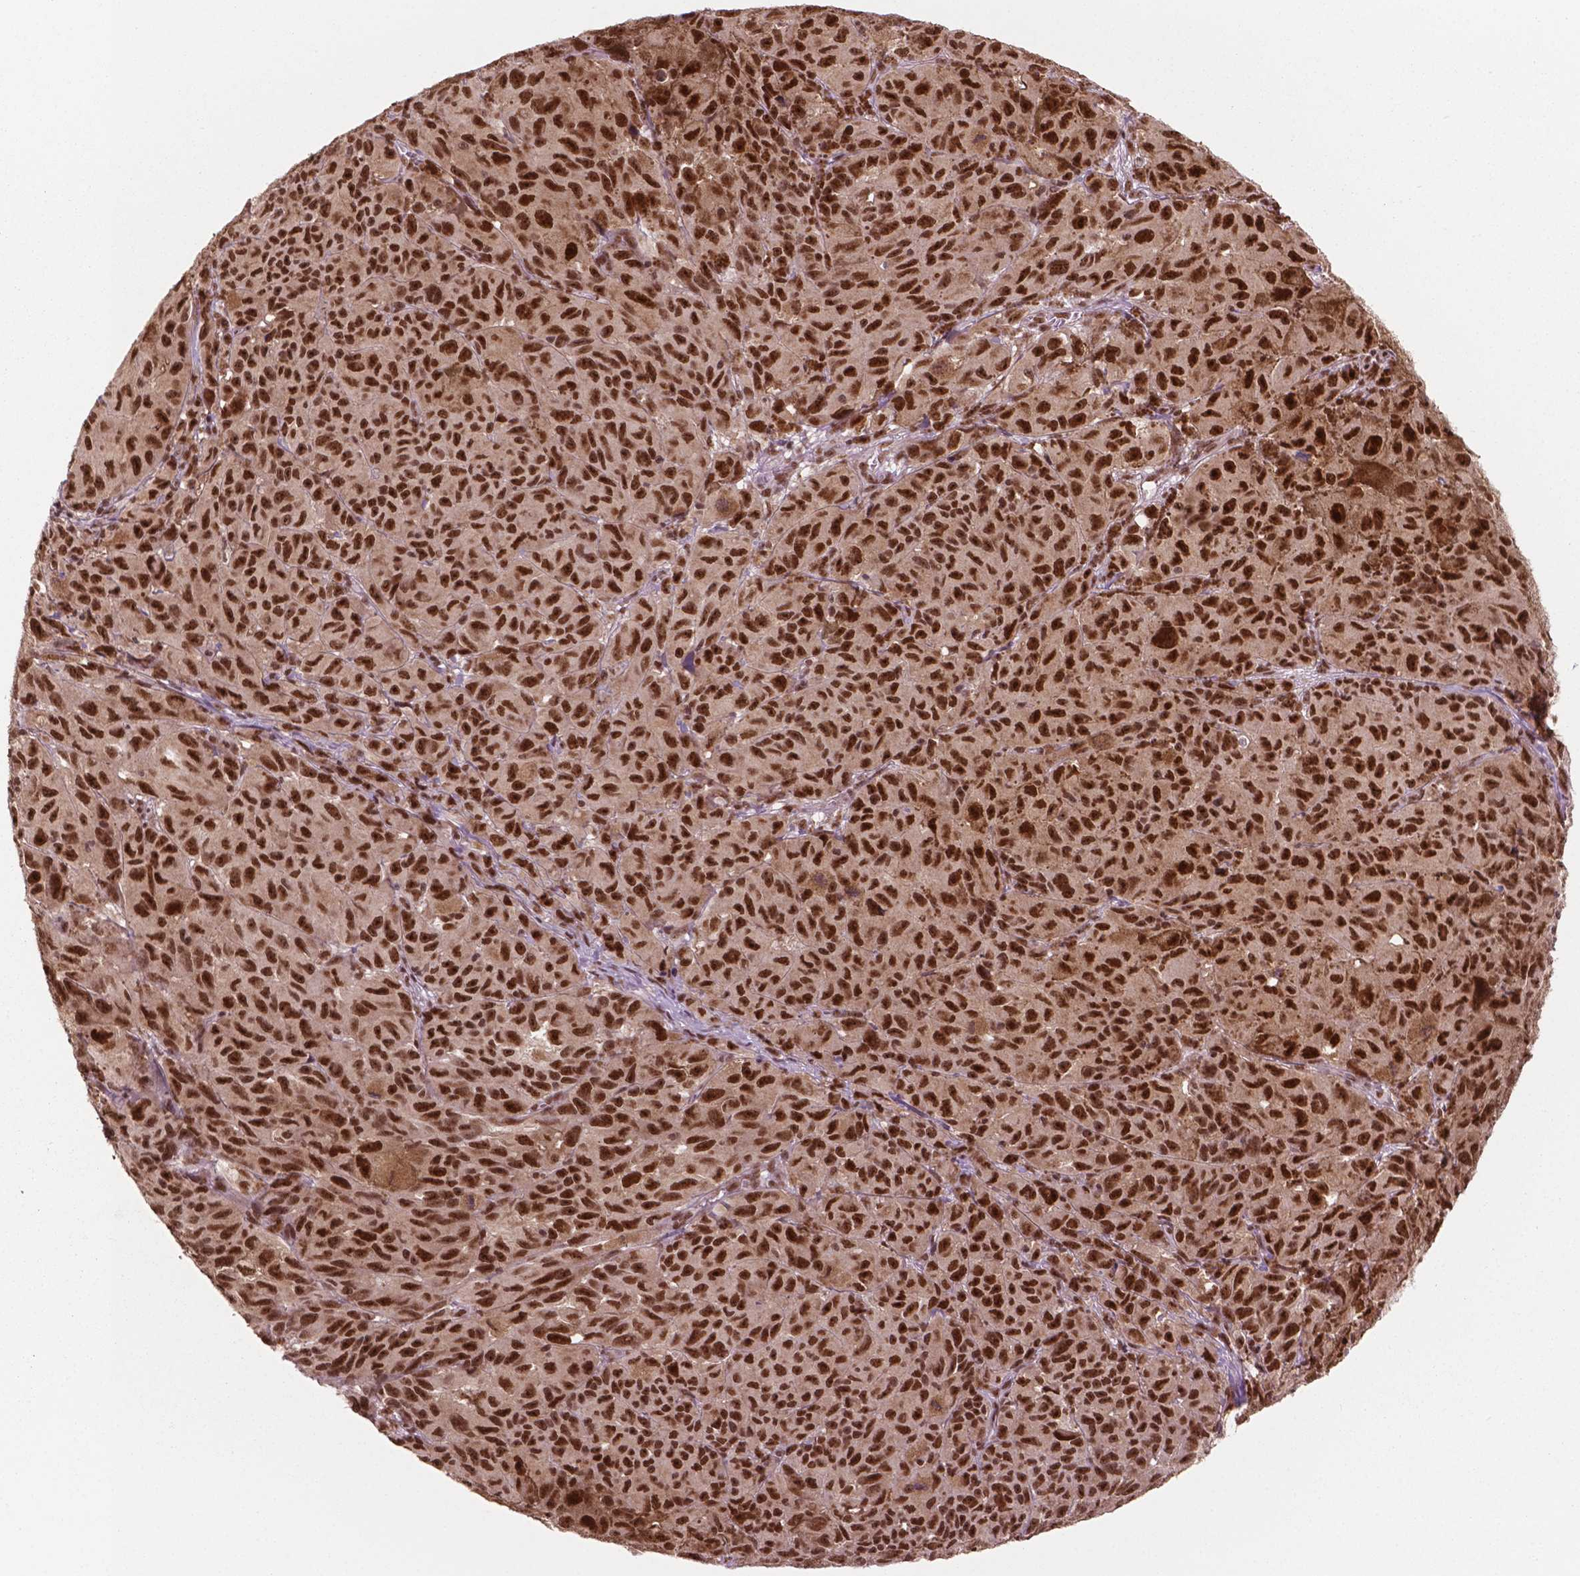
{"staining": {"intensity": "strong", "quantity": ">75%", "location": "nuclear"}, "tissue": "melanoma", "cell_type": "Tumor cells", "image_type": "cancer", "snomed": [{"axis": "morphology", "description": "Malignant melanoma, NOS"}, {"axis": "topography", "description": "Vulva, labia, clitoris and Bartholin´s gland, NO"}], "caption": "A photomicrograph of human melanoma stained for a protein demonstrates strong nuclear brown staining in tumor cells. The protein is shown in brown color, while the nuclei are stained blue.", "gene": "POLR2E", "patient": {"sex": "female", "age": 75}}